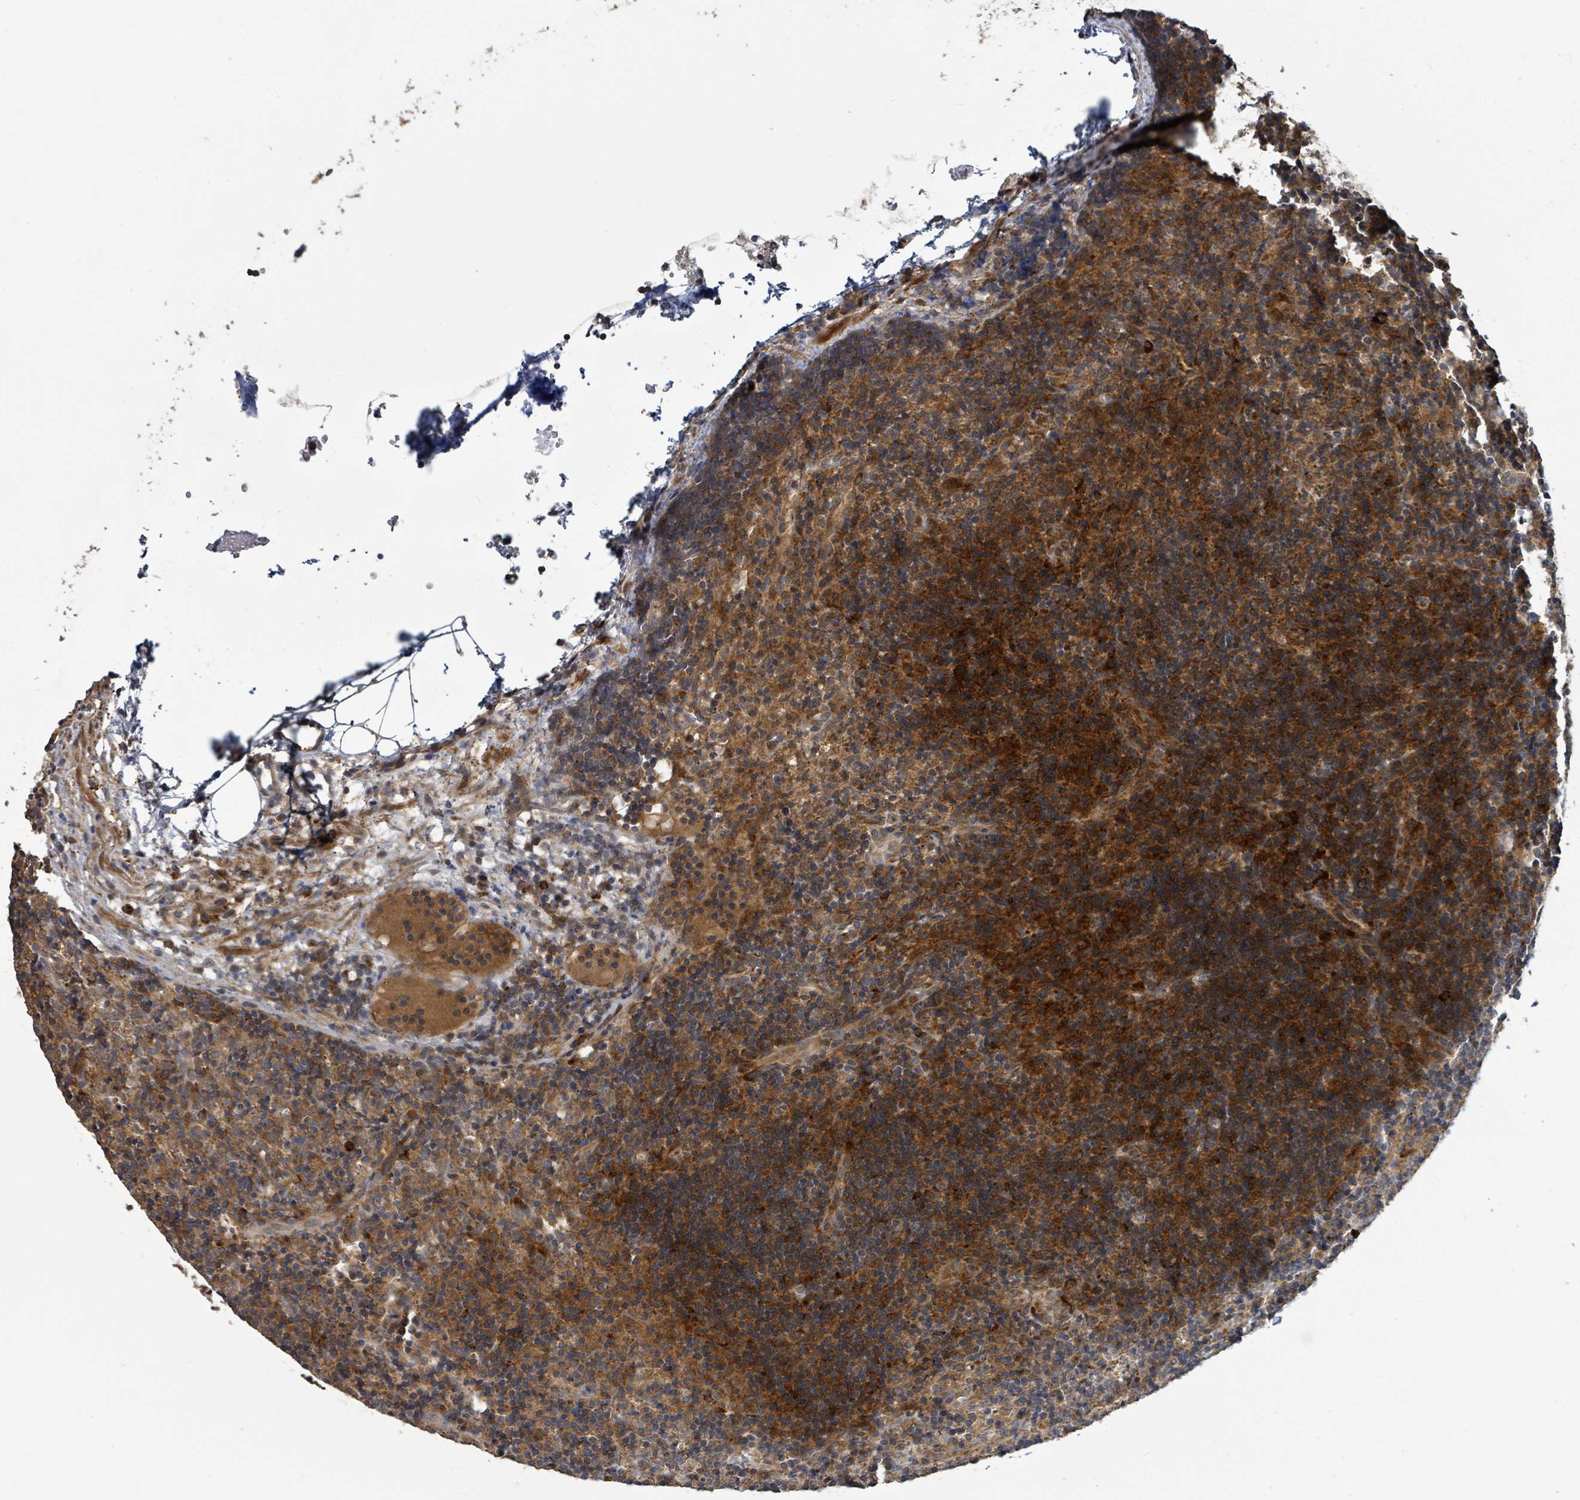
{"staining": {"intensity": "moderate", "quantity": ">75%", "location": "cytoplasmic/membranous"}, "tissue": "lymph node", "cell_type": "Germinal center cells", "image_type": "normal", "snomed": [{"axis": "morphology", "description": "Normal tissue, NOS"}, {"axis": "topography", "description": "Lymph node"}], "caption": "Unremarkable lymph node was stained to show a protein in brown. There is medium levels of moderate cytoplasmic/membranous positivity in approximately >75% of germinal center cells. (DAB (3,3'-diaminobenzidine) = brown stain, brightfield microscopy at high magnification).", "gene": "STARD4", "patient": {"sex": "female", "age": 30}}